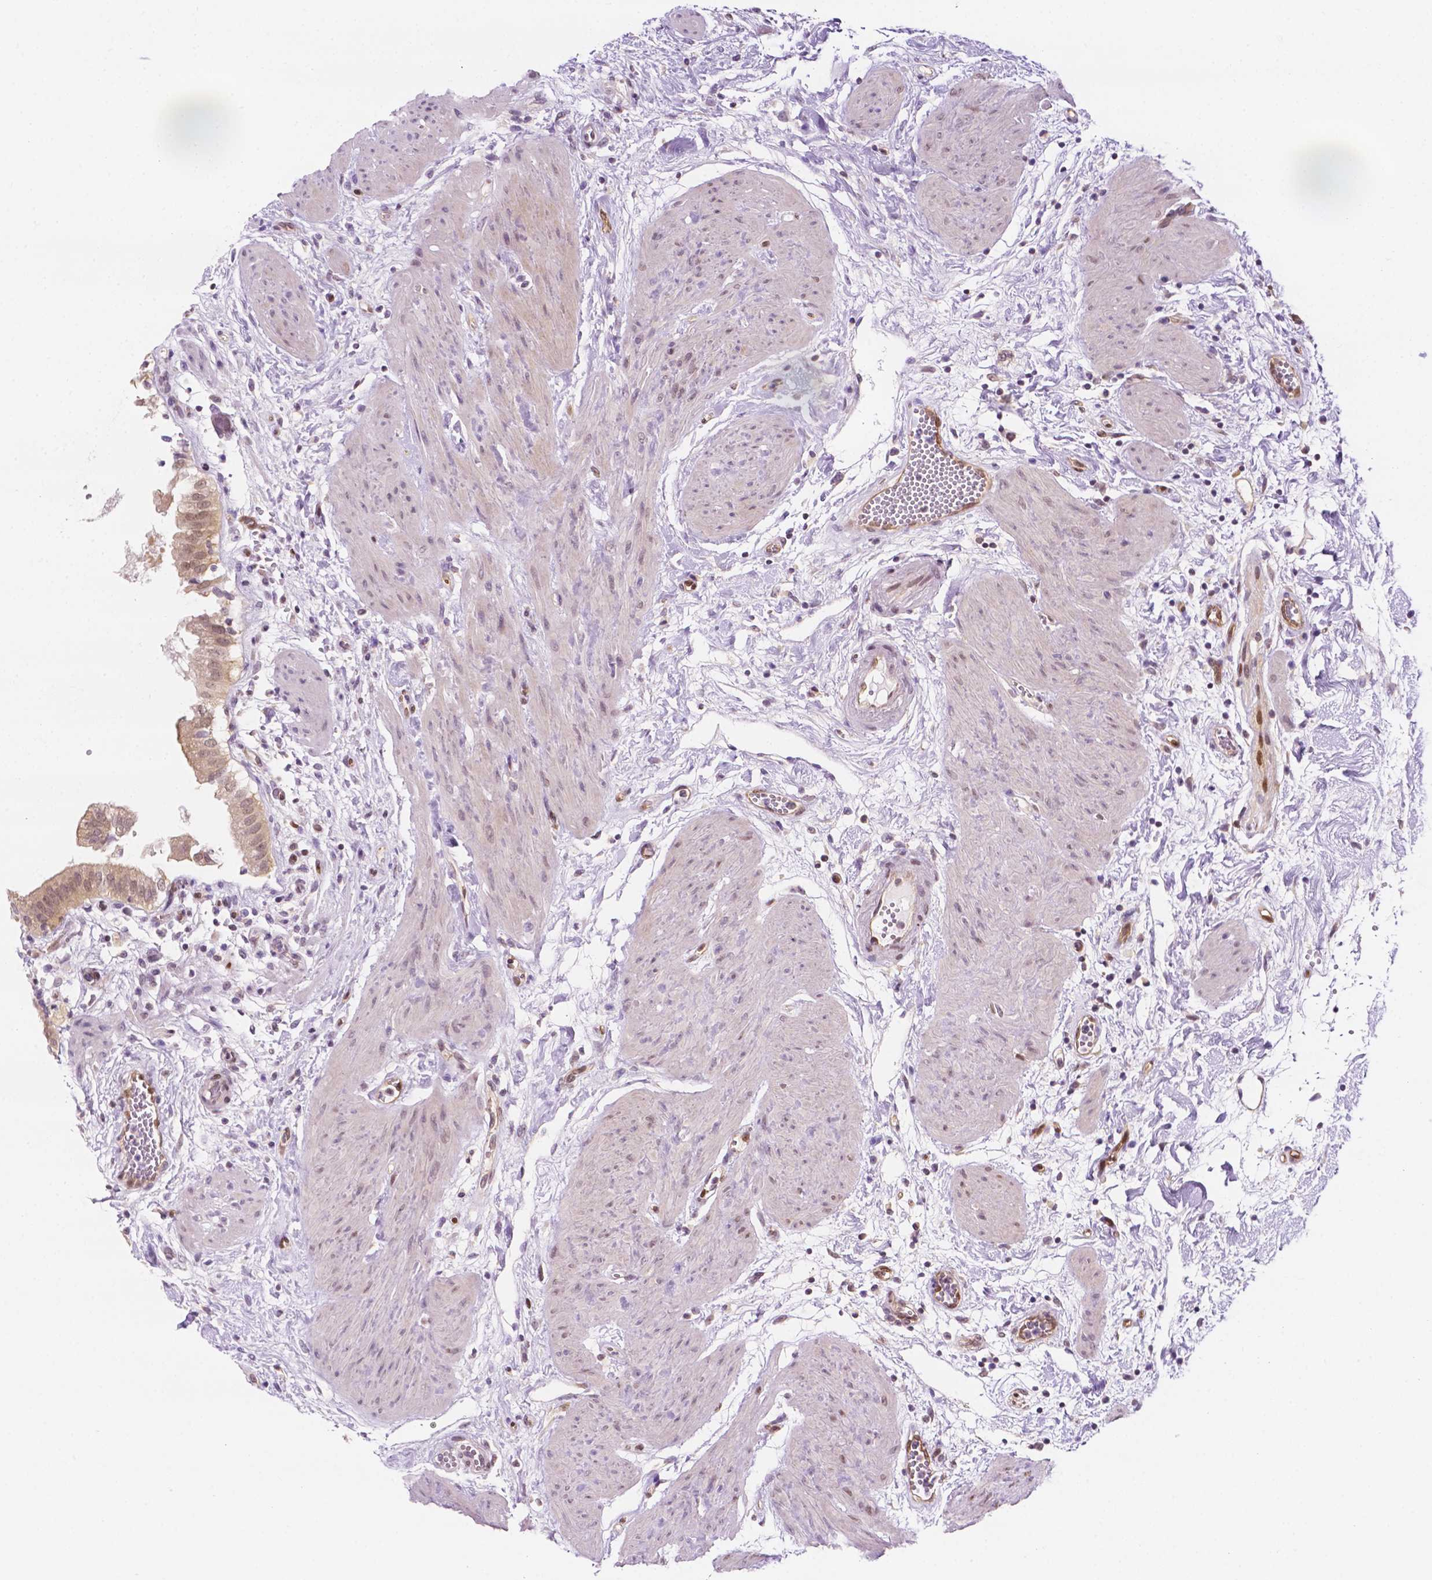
{"staining": {"intensity": "weak", "quantity": ">75%", "location": "cytoplasmic/membranous,nuclear"}, "tissue": "gallbladder", "cell_type": "Glandular cells", "image_type": "normal", "snomed": [{"axis": "morphology", "description": "Normal tissue, NOS"}, {"axis": "topography", "description": "Gallbladder"}], "caption": "Immunohistochemistry micrograph of normal human gallbladder stained for a protein (brown), which exhibits low levels of weak cytoplasmic/membranous,nuclear positivity in about >75% of glandular cells.", "gene": "ERF", "patient": {"sex": "female", "age": 65}}